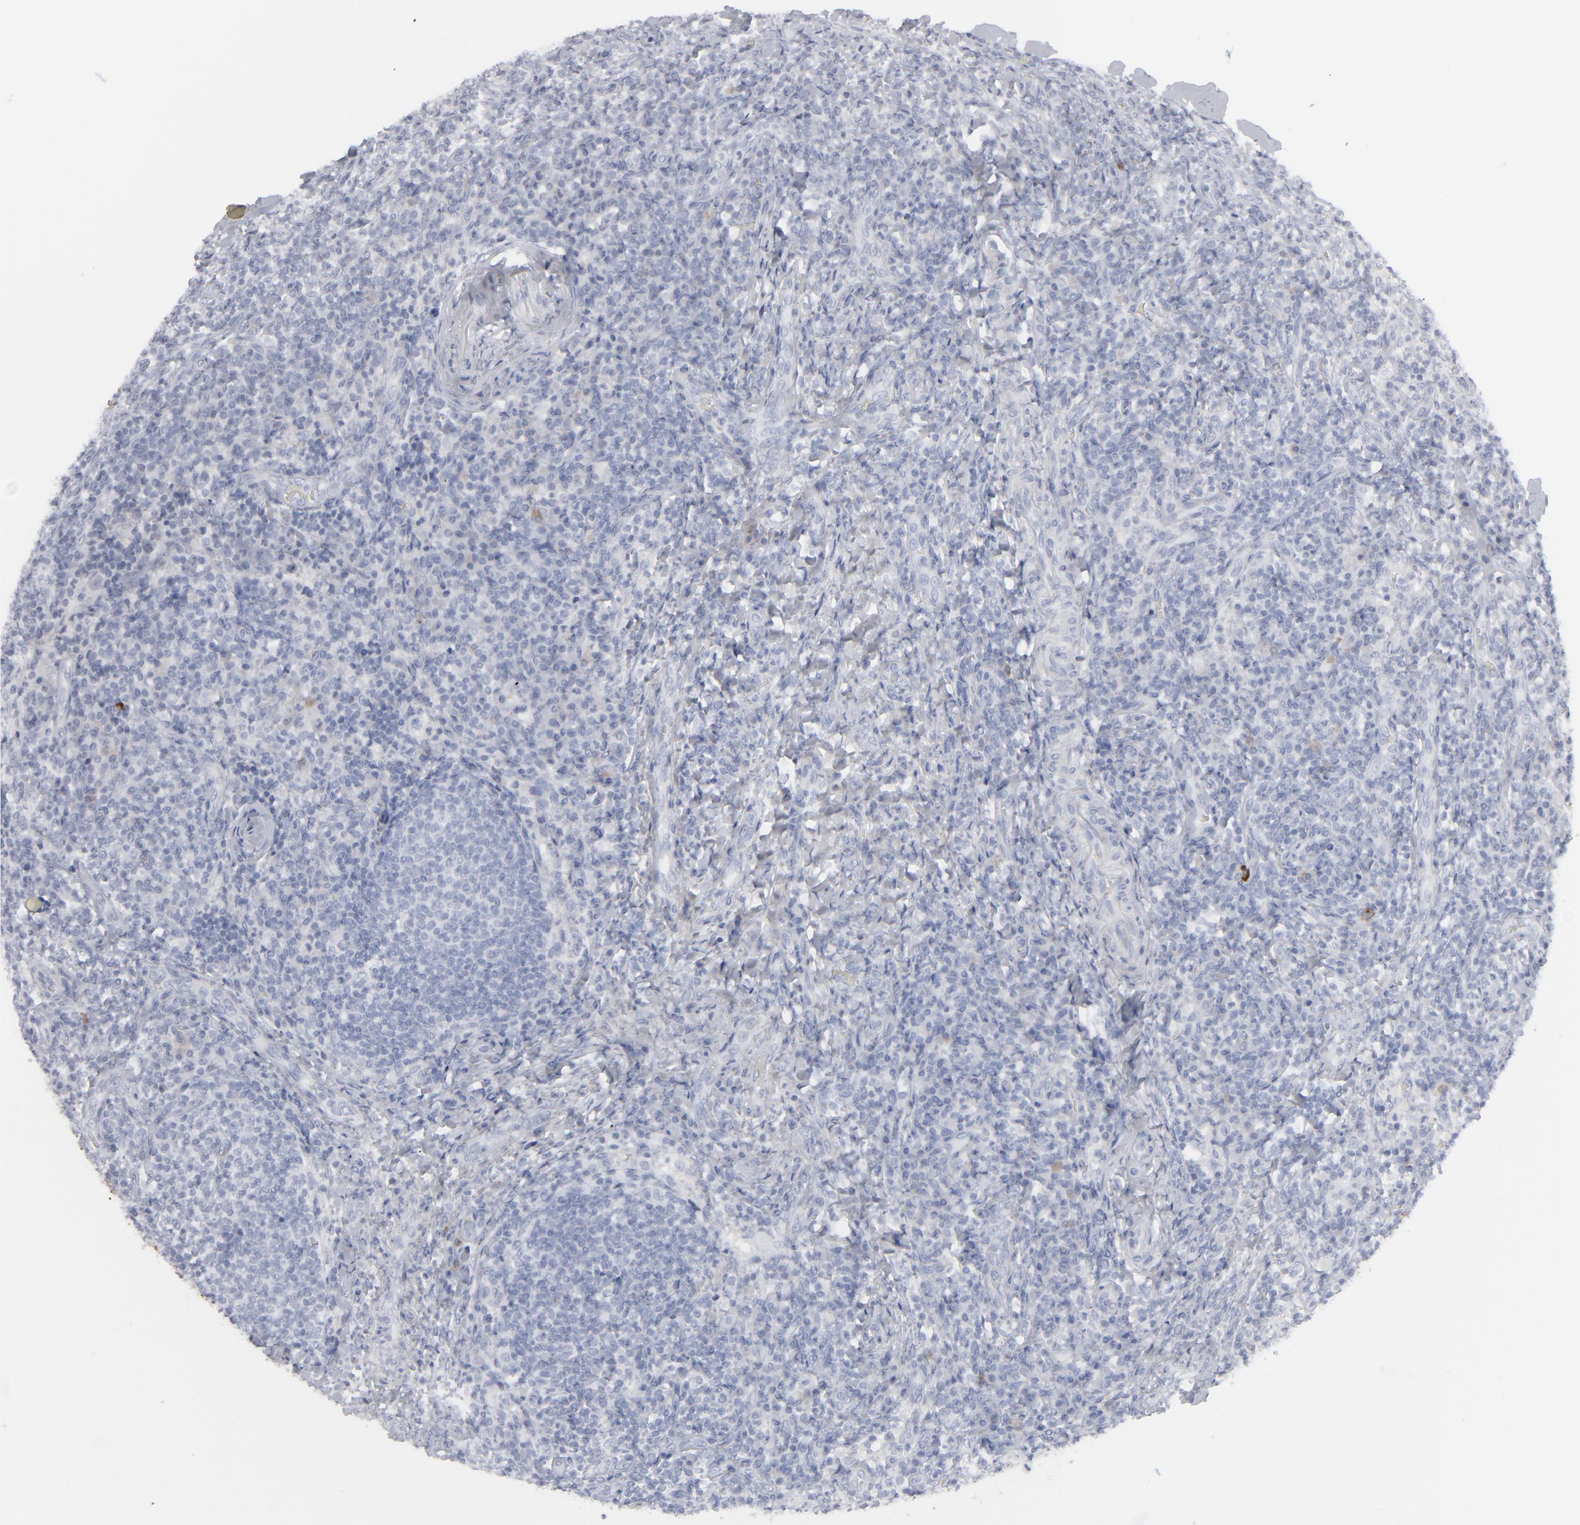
{"staining": {"intensity": "negative", "quantity": "none", "location": "none"}, "tissue": "lymph node", "cell_type": "Germinal center cells", "image_type": "normal", "snomed": [{"axis": "morphology", "description": "Normal tissue, NOS"}, {"axis": "morphology", "description": "Inflammation, NOS"}, {"axis": "topography", "description": "Lymph node"}], "caption": "This histopathology image is of unremarkable lymph node stained with immunohistochemistry (IHC) to label a protein in brown with the nuclei are counter-stained blue. There is no positivity in germinal center cells.", "gene": "MSLN", "patient": {"sex": "male", "age": 46}}